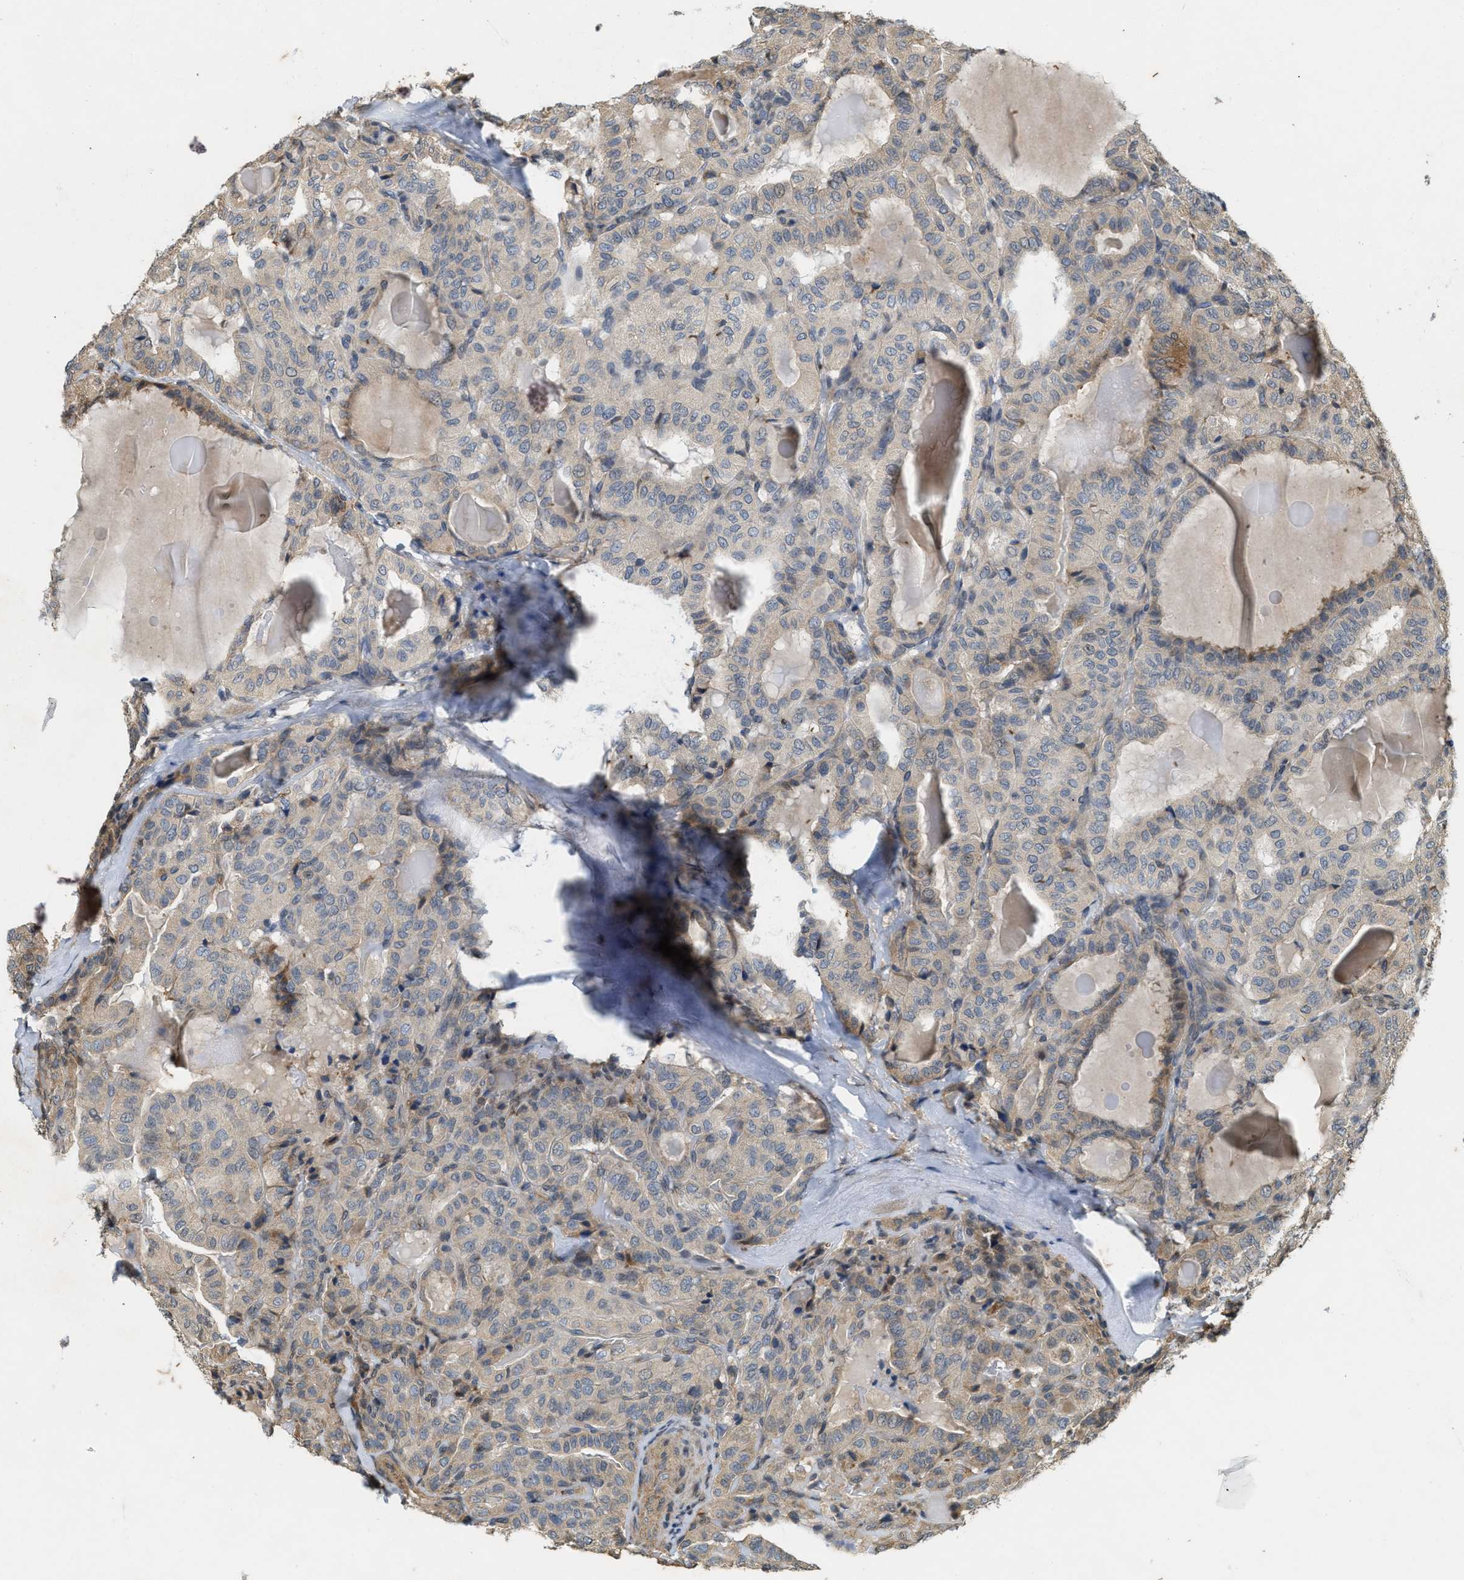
{"staining": {"intensity": "weak", "quantity": "<25%", "location": "cytoplasmic/membranous"}, "tissue": "thyroid cancer", "cell_type": "Tumor cells", "image_type": "cancer", "snomed": [{"axis": "morphology", "description": "Papillary adenocarcinoma, NOS"}, {"axis": "topography", "description": "Thyroid gland"}], "caption": "A high-resolution micrograph shows IHC staining of thyroid cancer, which reveals no significant expression in tumor cells. (DAB immunohistochemistry (IHC) with hematoxylin counter stain).", "gene": "KIF21A", "patient": {"sex": "male", "age": 77}}